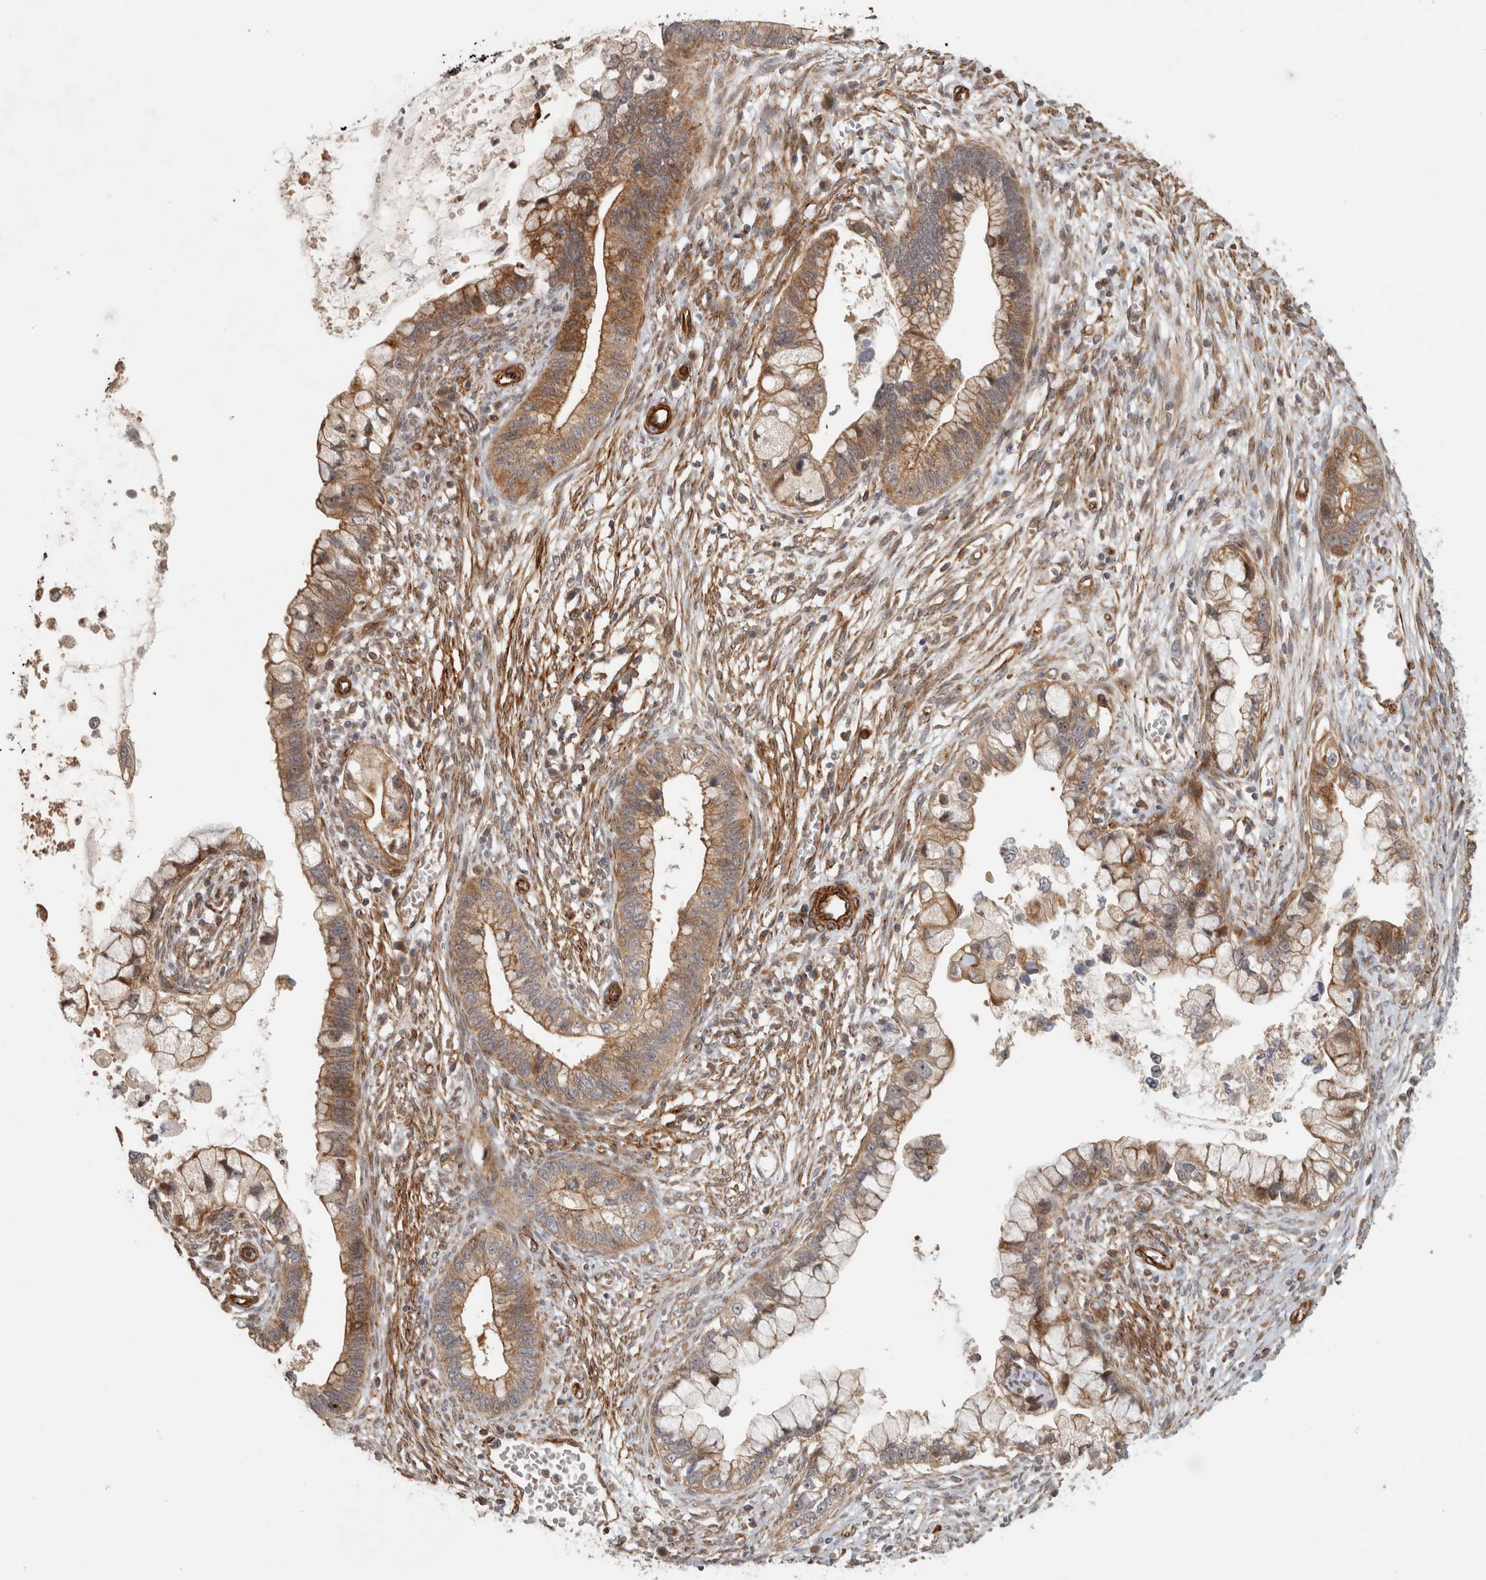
{"staining": {"intensity": "moderate", "quantity": ">75%", "location": "cytoplasmic/membranous"}, "tissue": "cervical cancer", "cell_type": "Tumor cells", "image_type": "cancer", "snomed": [{"axis": "morphology", "description": "Adenocarcinoma, NOS"}, {"axis": "topography", "description": "Cervix"}], "caption": "Immunohistochemical staining of human cervical cancer shows medium levels of moderate cytoplasmic/membranous positivity in approximately >75% of tumor cells.", "gene": "SIPA1L2", "patient": {"sex": "female", "age": 44}}